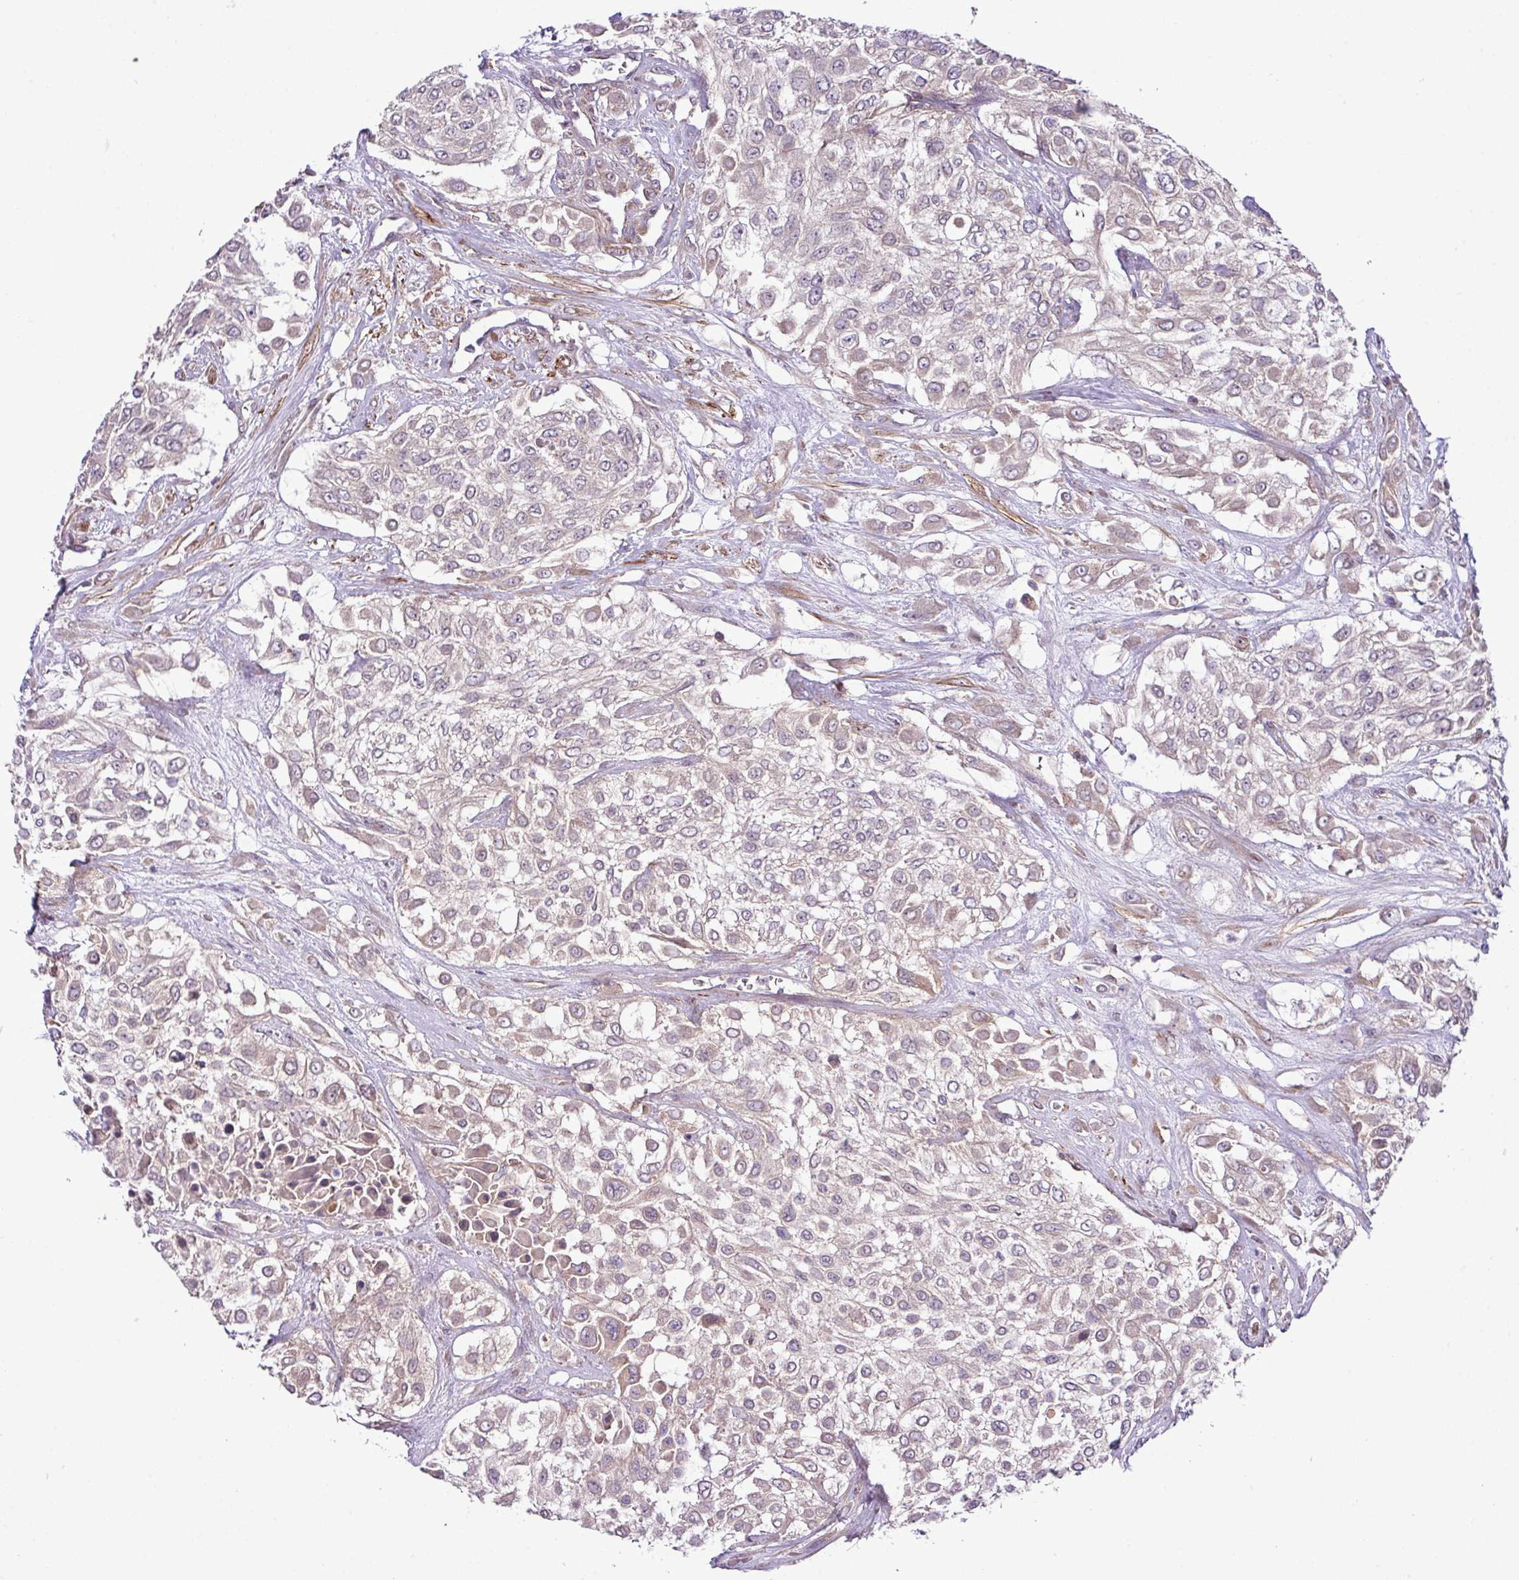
{"staining": {"intensity": "weak", "quantity": "25%-75%", "location": "cytoplasmic/membranous"}, "tissue": "urothelial cancer", "cell_type": "Tumor cells", "image_type": "cancer", "snomed": [{"axis": "morphology", "description": "Urothelial carcinoma, High grade"}, {"axis": "topography", "description": "Urinary bladder"}], "caption": "Immunohistochemistry of urothelial cancer exhibits low levels of weak cytoplasmic/membranous expression in approximately 25%-75% of tumor cells.", "gene": "XIAP", "patient": {"sex": "male", "age": 57}}